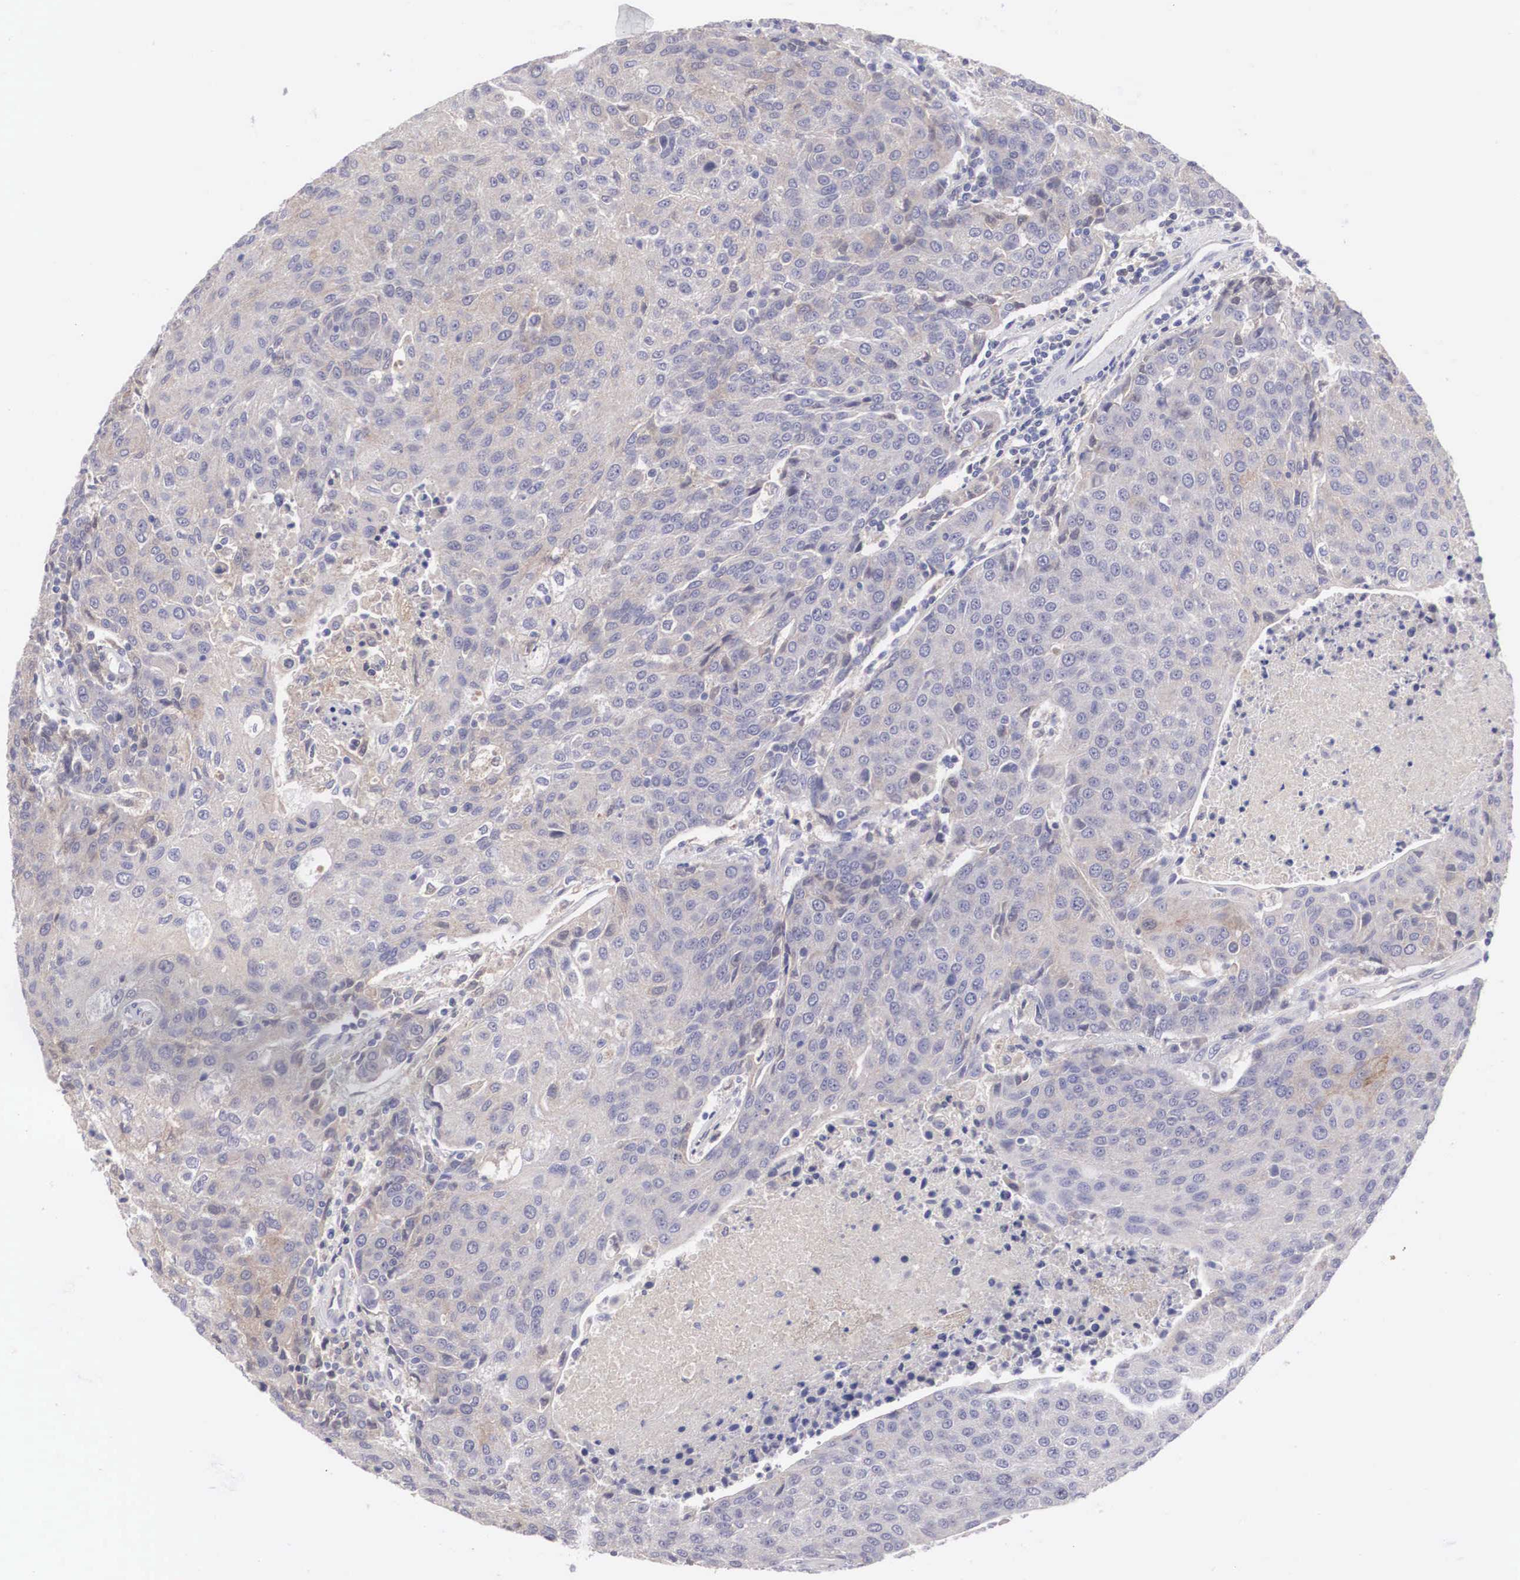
{"staining": {"intensity": "negative", "quantity": "none", "location": "none"}, "tissue": "urothelial cancer", "cell_type": "Tumor cells", "image_type": "cancer", "snomed": [{"axis": "morphology", "description": "Urothelial carcinoma, High grade"}, {"axis": "topography", "description": "Urinary bladder"}], "caption": "Immunohistochemical staining of human high-grade urothelial carcinoma displays no significant positivity in tumor cells.", "gene": "ABHD4", "patient": {"sex": "female", "age": 85}}